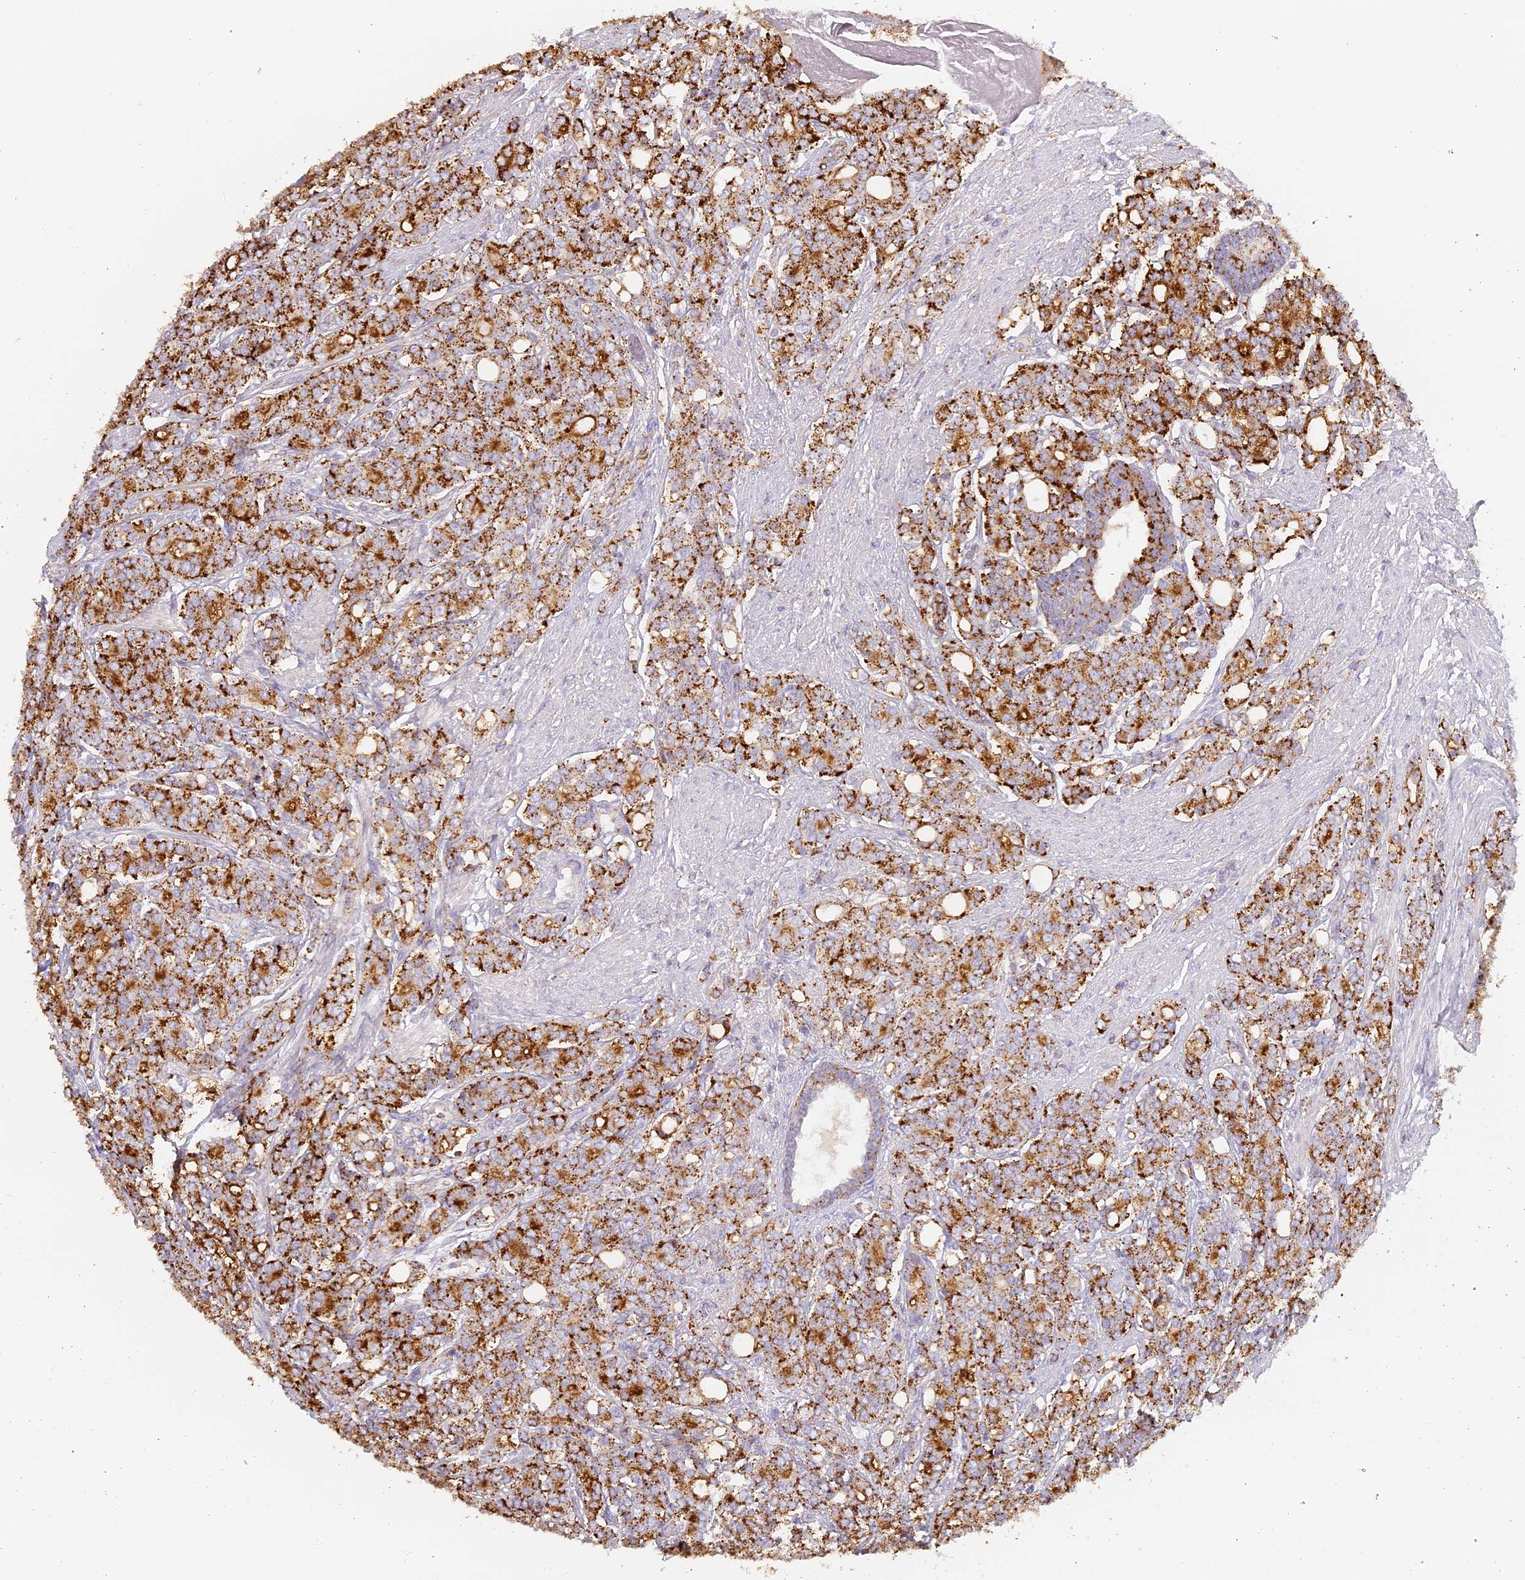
{"staining": {"intensity": "strong", "quantity": ">75%", "location": "cytoplasmic/membranous"}, "tissue": "prostate cancer", "cell_type": "Tumor cells", "image_type": "cancer", "snomed": [{"axis": "morphology", "description": "Adenocarcinoma, High grade"}, {"axis": "topography", "description": "Prostate"}], "caption": "Immunohistochemical staining of high-grade adenocarcinoma (prostate) reveals high levels of strong cytoplasmic/membranous protein staining in about >75% of tumor cells. The protein of interest is stained brown, and the nuclei are stained in blue (DAB IHC with brightfield microscopy, high magnification).", "gene": "LAMP2", "patient": {"sex": "male", "age": 62}}